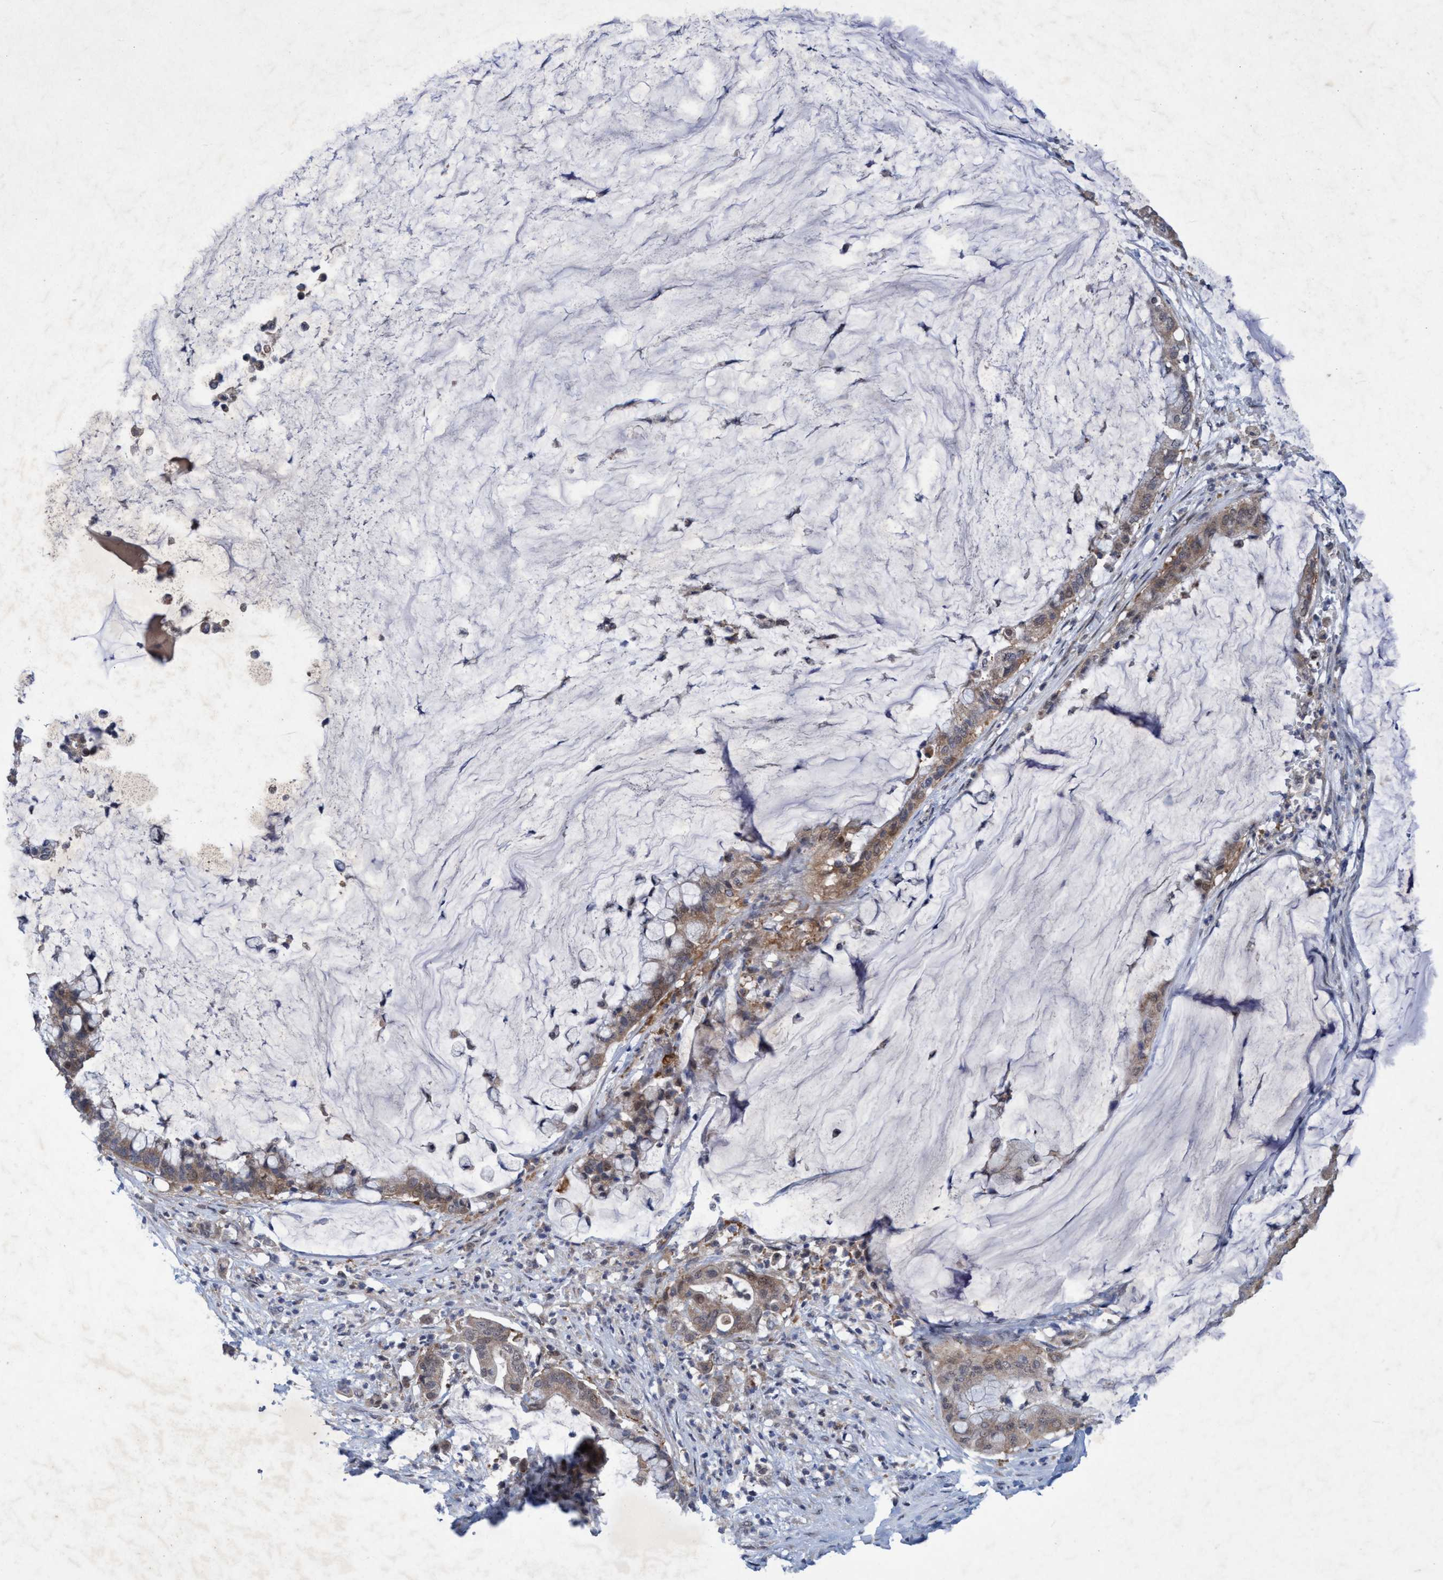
{"staining": {"intensity": "weak", "quantity": "25%-75%", "location": "cytoplasmic/membranous"}, "tissue": "pancreatic cancer", "cell_type": "Tumor cells", "image_type": "cancer", "snomed": [{"axis": "morphology", "description": "Adenocarcinoma, NOS"}, {"axis": "topography", "description": "Pancreas"}], "caption": "This micrograph shows immunohistochemistry staining of pancreatic cancer, with low weak cytoplasmic/membranous expression in approximately 25%-75% of tumor cells.", "gene": "ZNF677", "patient": {"sex": "male", "age": 41}}